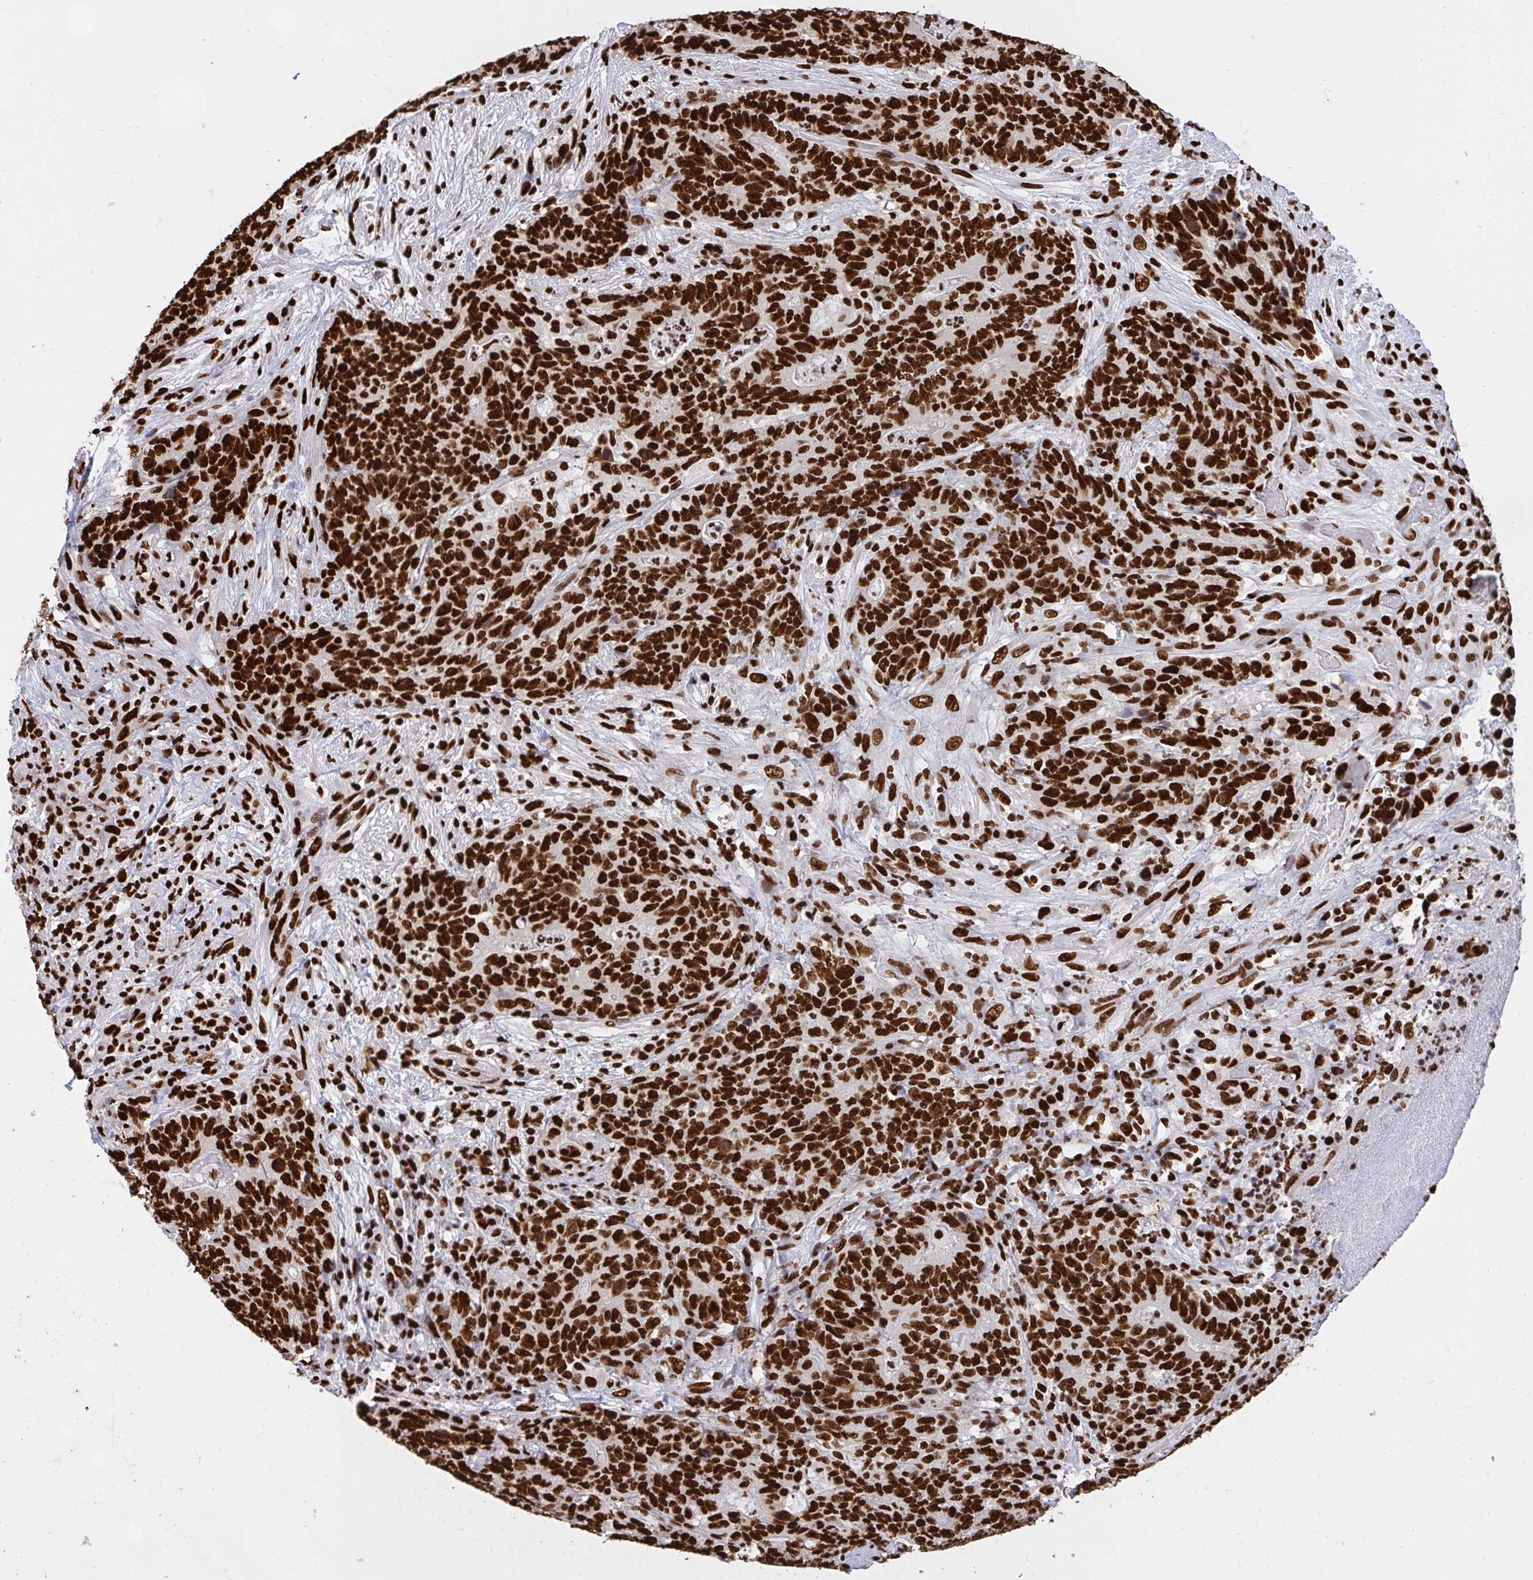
{"staining": {"intensity": "strong", "quantity": ">75%", "location": "nuclear"}, "tissue": "stomach cancer", "cell_type": "Tumor cells", "image_type": "cancer", "snomed": [{"axis": "morphology", "description": "Normal tissue, NOS"}, {"axis": "morphology", "description": "Adenocarcinoma, NOS"}, {"axis": "topography", "description": "Stomach"}], "caption": "About >75% of tumor cells in stomach cancer (adenocarcinoma) exhibit strong nuclear protein positivity as visualized by brown immunohistochemical staining.", "gene": "HNRNPL", "patient": {"sex": "female", "age": 64}}